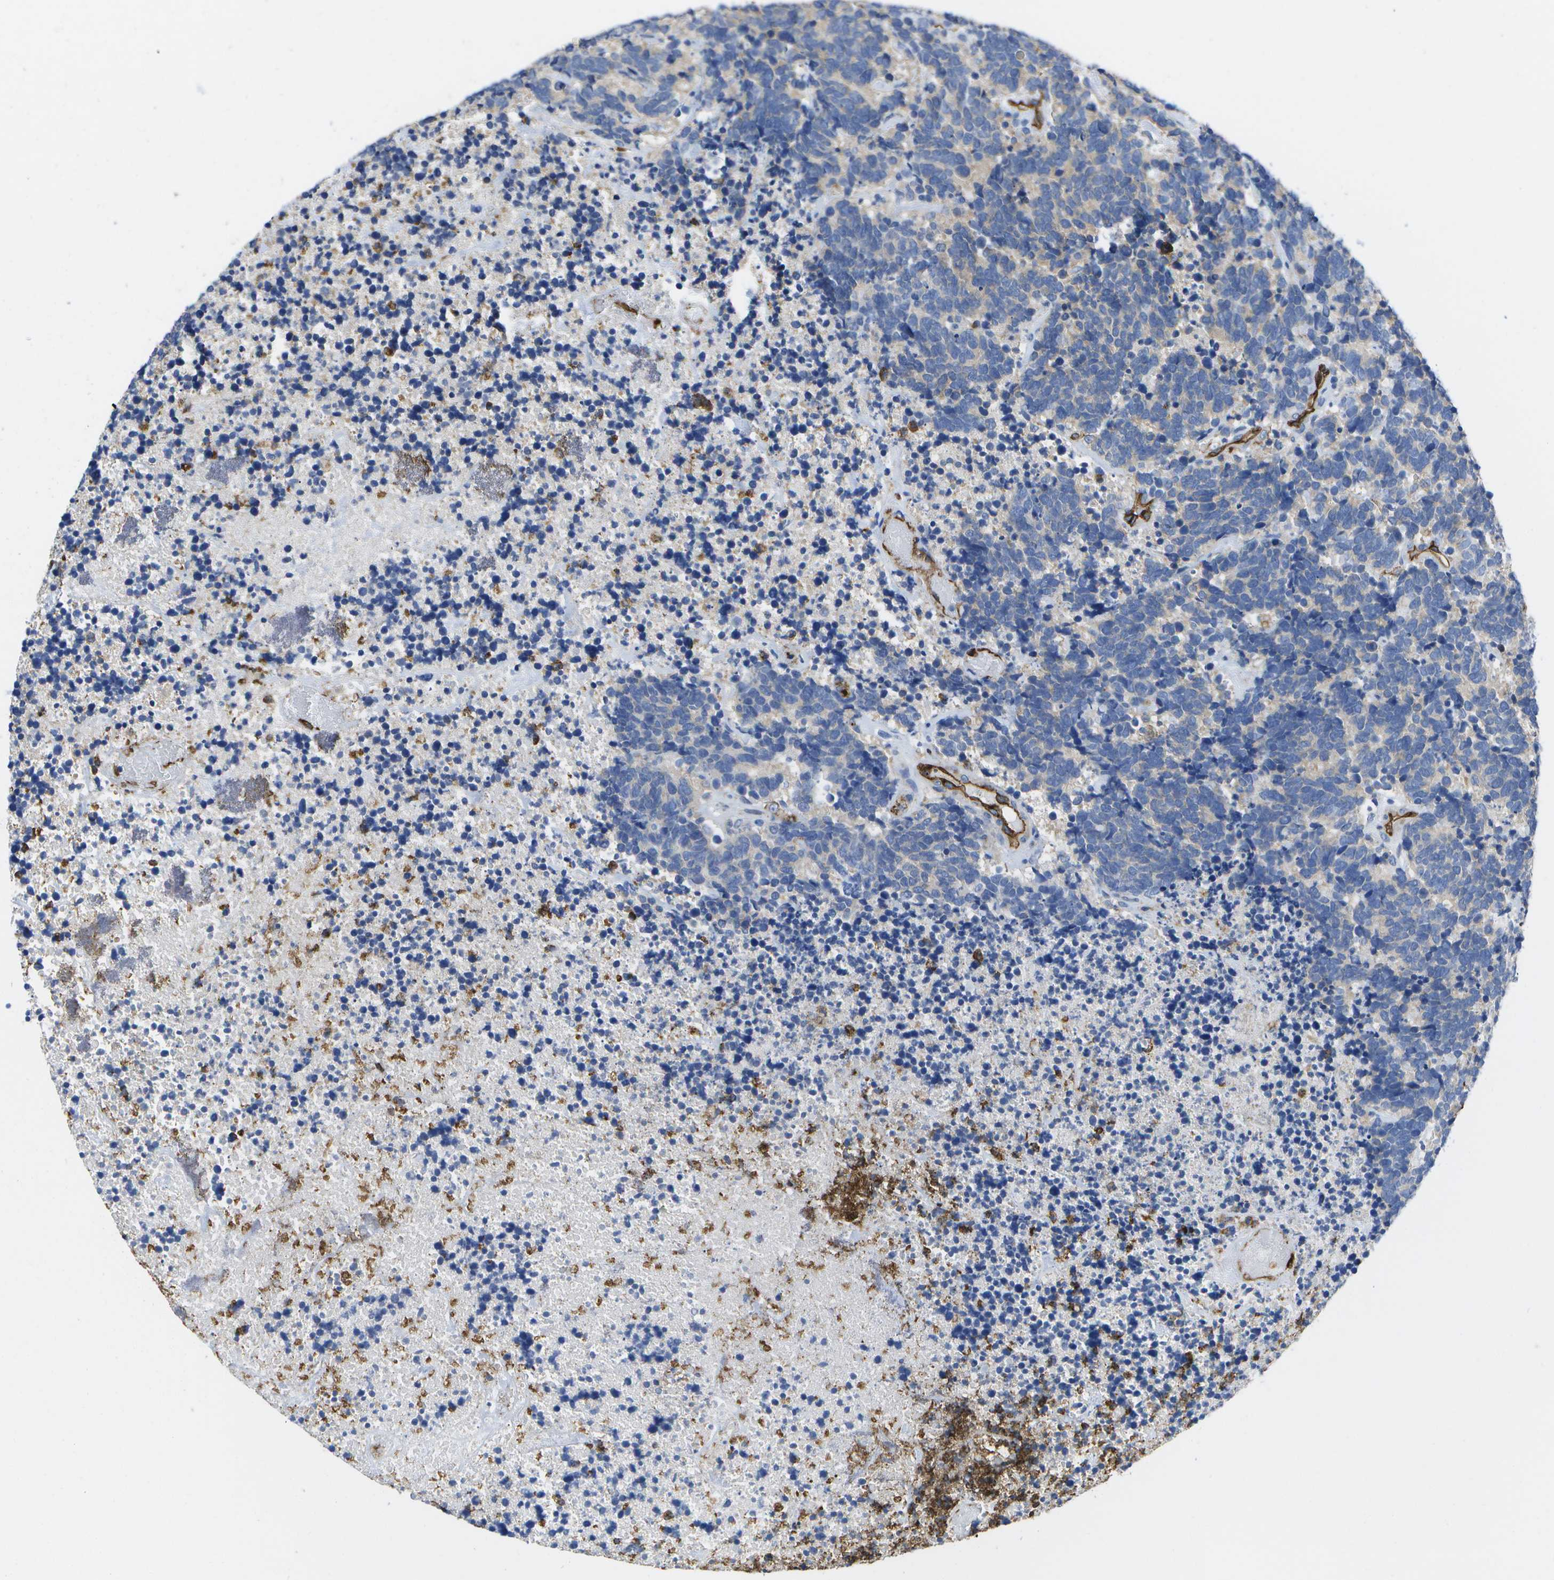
{"staining": {"intensity": "negative", "quantity": "none", "location": "none"}, "tissue": "carcinoid", "cell_type": "Tumor cells", "image_type": "cancer", "snomed": [{"axis": "morphology", "description": "Carcinoma, NOS"}, {"axis": "morphology", "description": "Carcinoid, malignant, NOS"}, {"axis": "topography", "description": "Urinary bladder"}], "caption": "This micrograph is of carcinoid stained with immunohistochemistry to label a protein in brown with the nuclei are counter-stained blue. There is no expression in tumor cells. (DAB (3,3'-diaminobenzidine) IHC with hematoxylin counter stain).", "gene": "DYSF", "patient": {"sex": "male", "age": 57}}